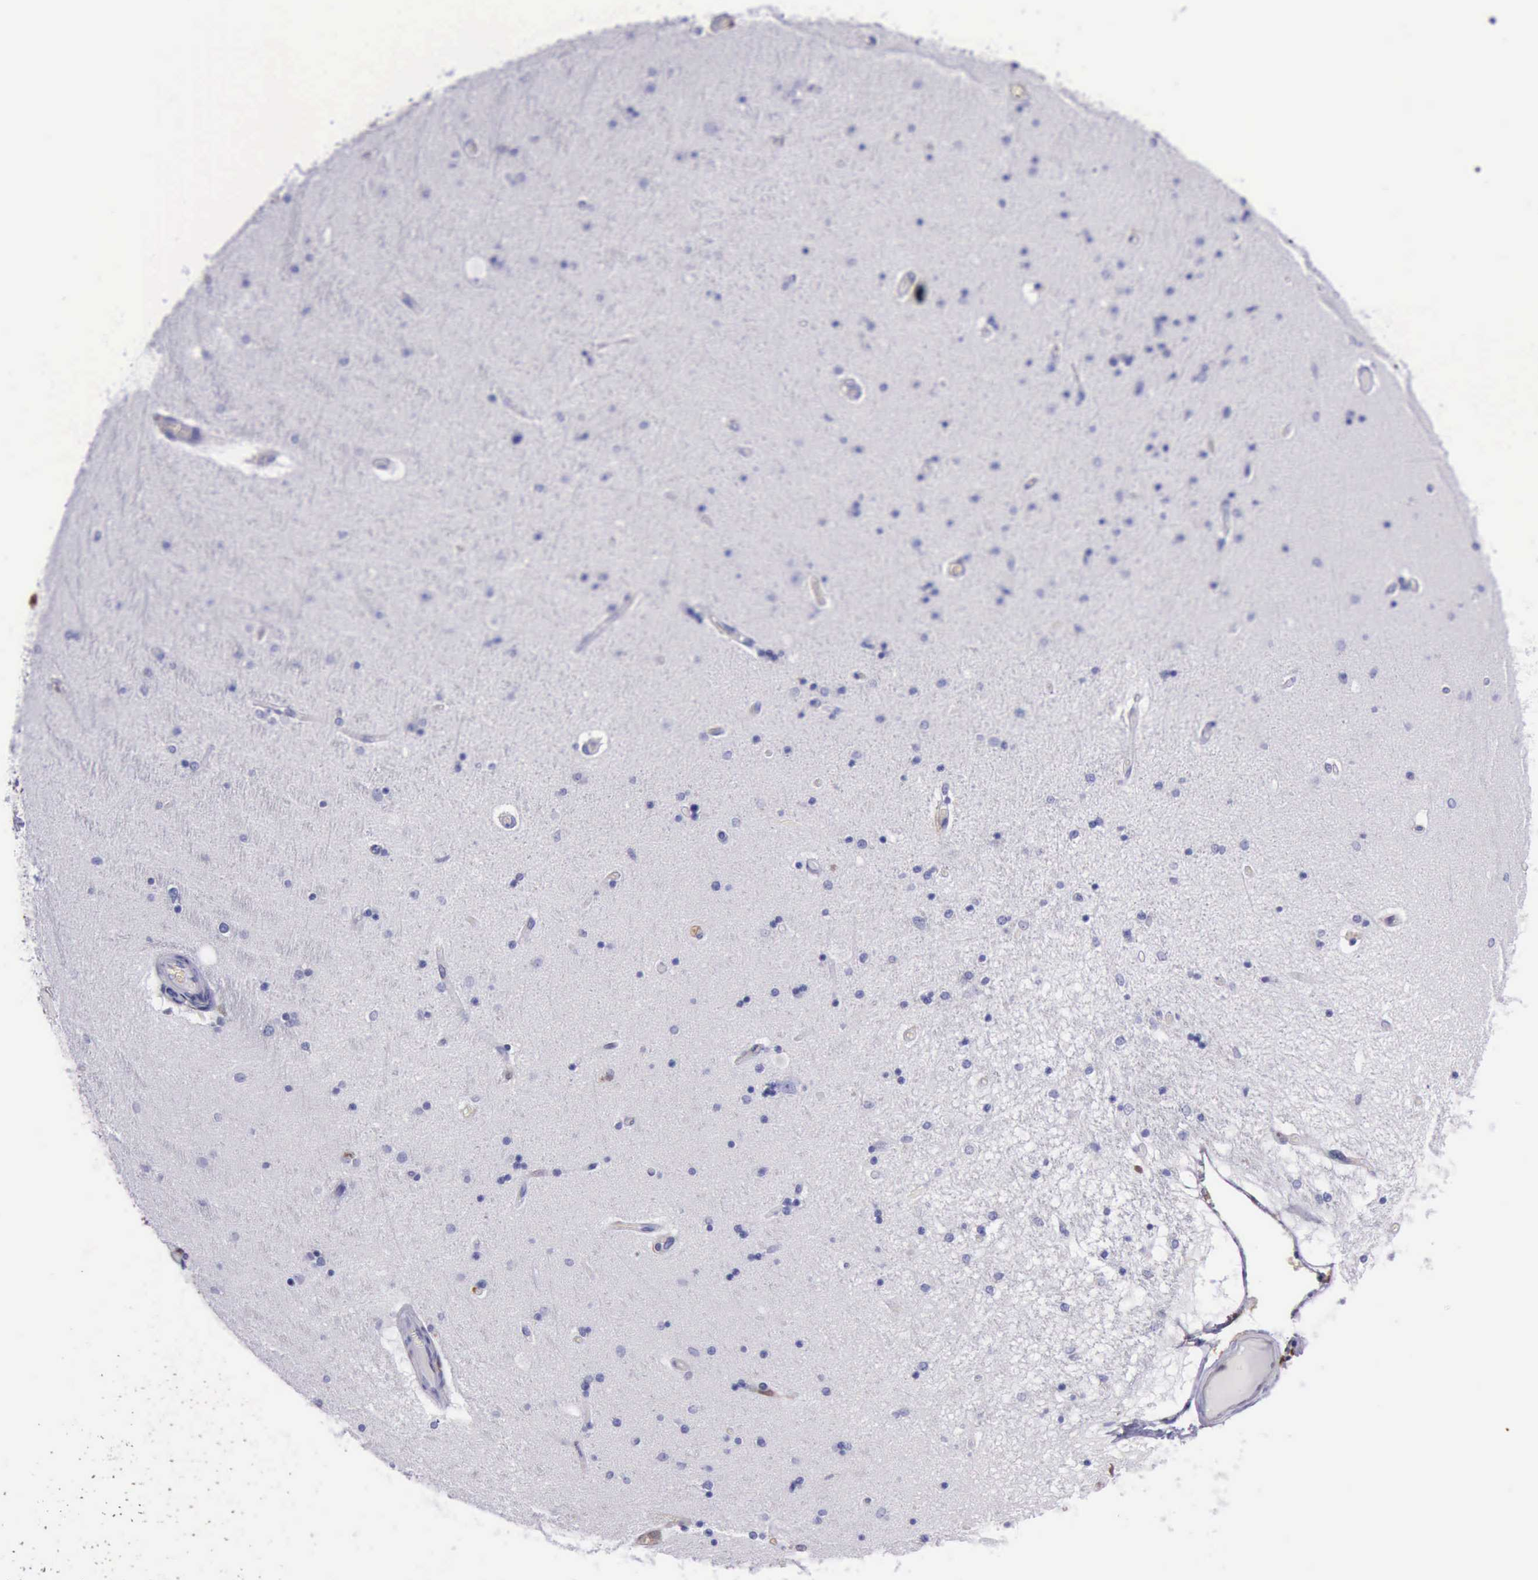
{"staining": {"intensity": "negative", "quantity": "none", "location": "none"}, "tissue": "hippocampus", "cell_type": "Glial cells", "image_type": "normal", "snomed": [{"axis": "morphology", "description": "Normal tissue, NOS"}, {"axis": "topography", "description": "Hippocampus"}], "caption": "A high-resolution image shows immunohistochemistry staining of benign hippocampus, which displays no significant expression in glial cells.", "gene": "TYMP", "patient": {"sex": "female", "age": 54}}